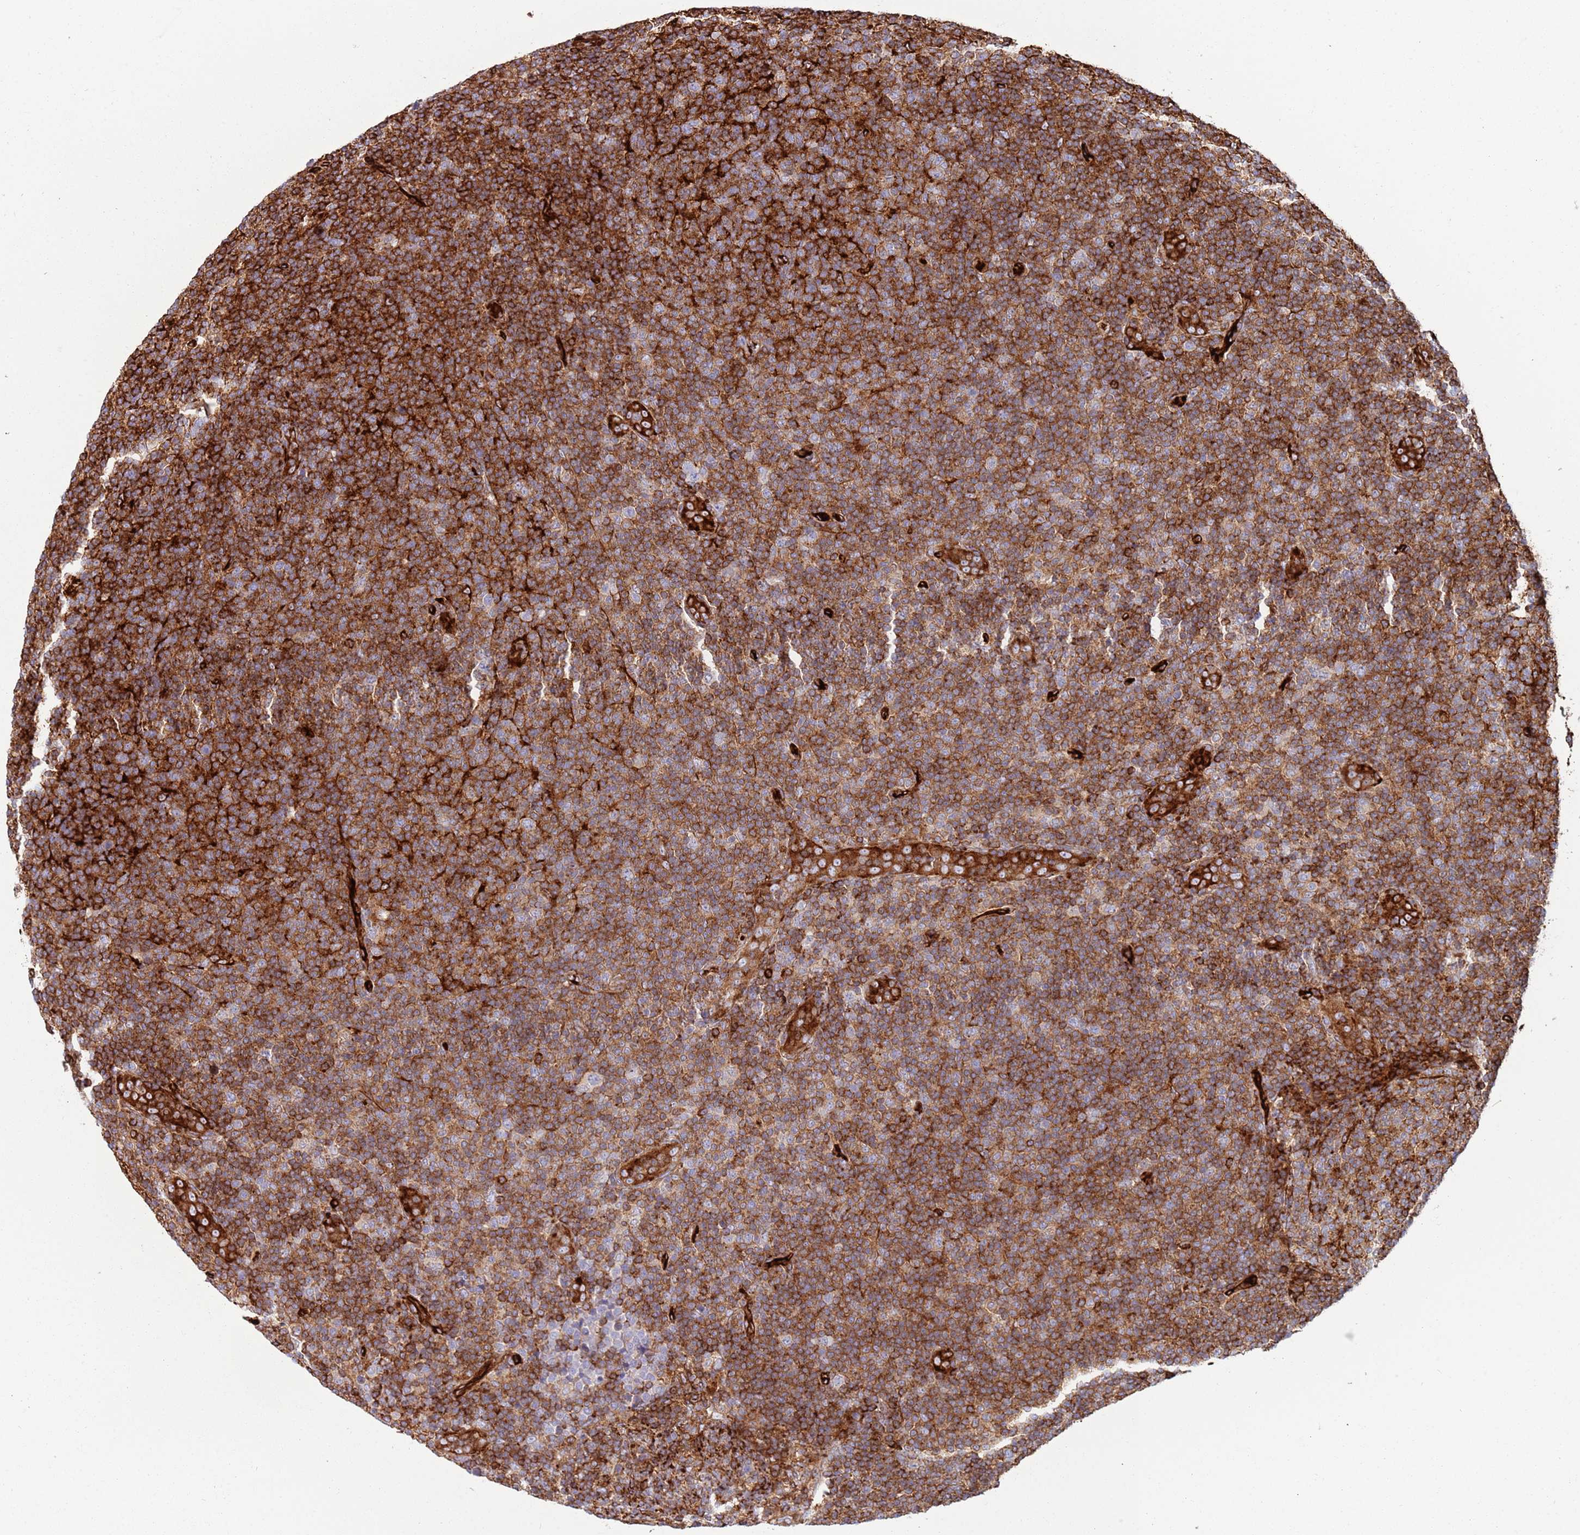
{"staining": {"intensity": "strong", "quantity": ">75%", "location": "cytoplasmic/membranous"}, "tissue": "lymphoma", "cell_type": "Tumor cells", "image_type": "cancer", "snomed": [{"axis": "morphology", "description": "Malignant lymphoma, non-Hodgkin's type, Low grade"}, {"axis": "topography", "description": "Lymph node"}], "caption": "Tumor cells show strong cytoplasmic/membranous staining in approximately >75% of cells in lymphoma. Nuclei are stained in blue.", "gene": "KBTBD7", "patient": {"sex": "male", "age": 66}}